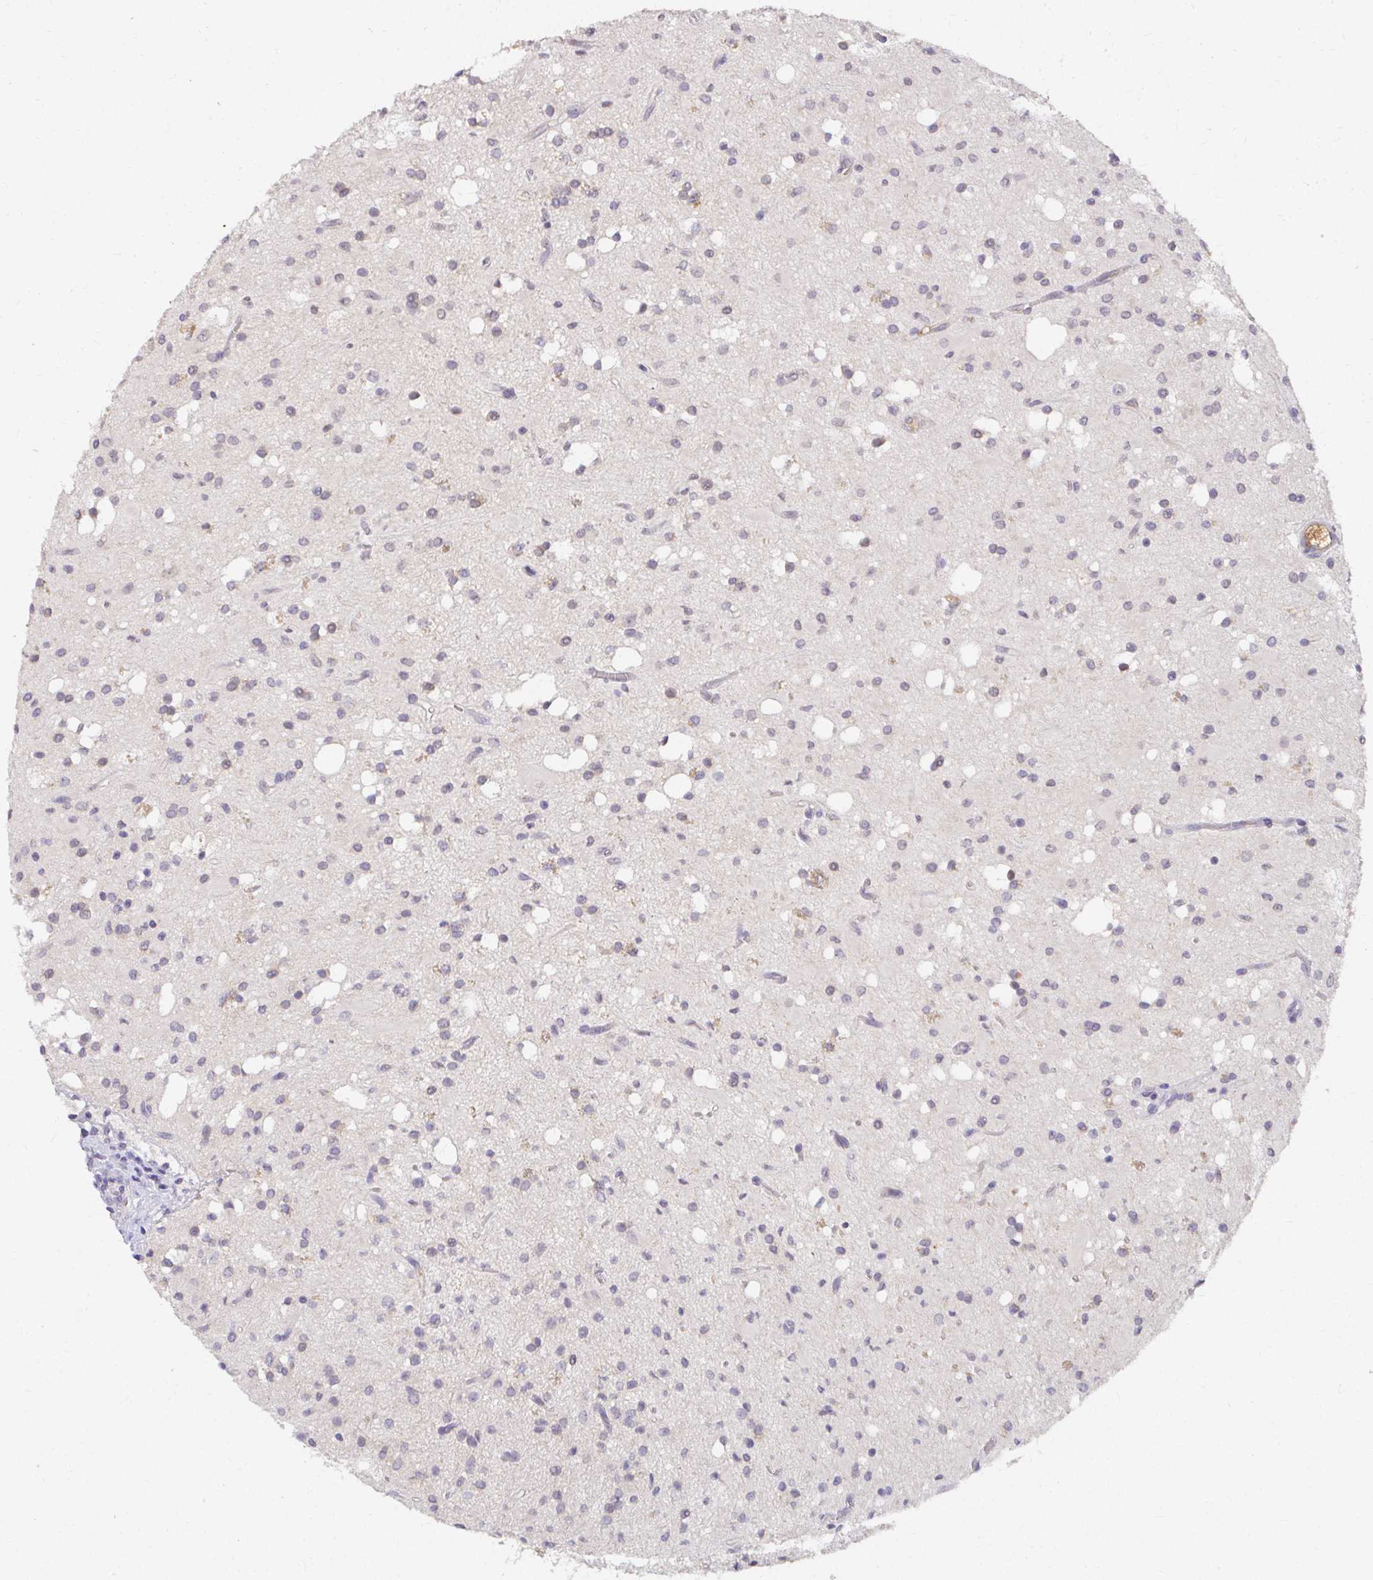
{"staining": {"intensity": "negative", "quantity": "none", "location": "none"}, "tissue": "glioma", "cell_type": "Tumor cells", "image_type": "cancer", "snomed": [{"axis": "morphology", "description": "Glioma, malignant, Low grade"}, {"axis": "topography", "description": "Brain"}], "caption": "This is an immunohistochemistry (IHC) image of human malignant glioma (low-grade). There is no positivity in tumor cells.", "gene": "LOXL4", "patient": {"sex": "female", "age": 33}}